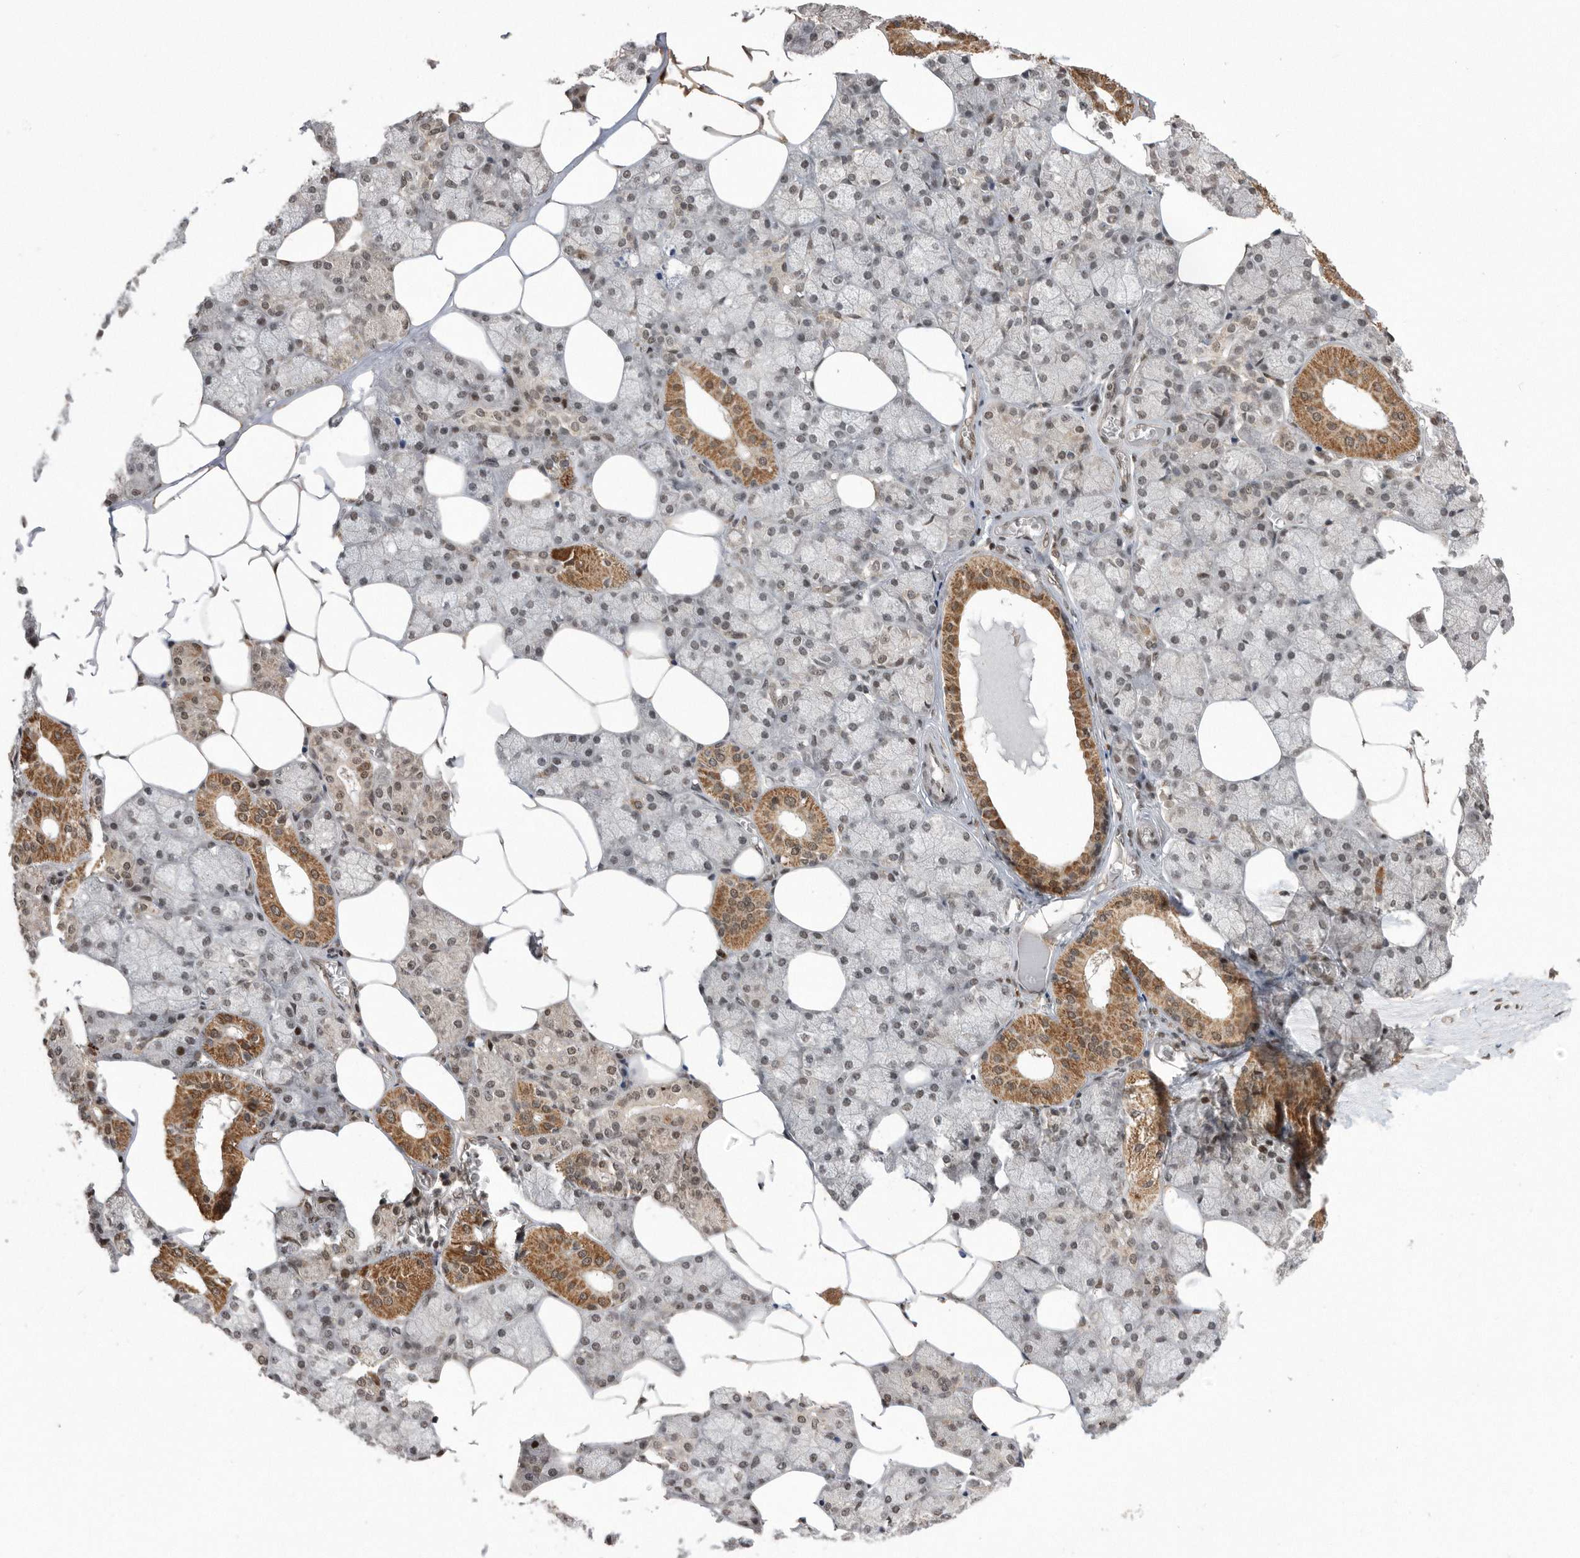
{"staining": {"intensity": "moderate", "quantity": ">75%", "location": "cytoplasmic/membranous,nuclear"}, "tissue": "salivary gland", "cell_type": "Glandular cells", "image_type": "normal", "snomed": [{"axis": "morphology", "description": "Normal tissue, NOS"}, {"axis": "topography", "description": "Salivary gland"}], "caption": "This histopathology image shows normal salivary gland stained with immunohistochemistry to label a protein in brown. The cytoplasmic/membranous,nuclear of glandular cells show moderate positivity for the protein. Nuclei are counter-stained blue.", "gene": "TDRD3", "patient": {"sex": "male", "age": 62}}